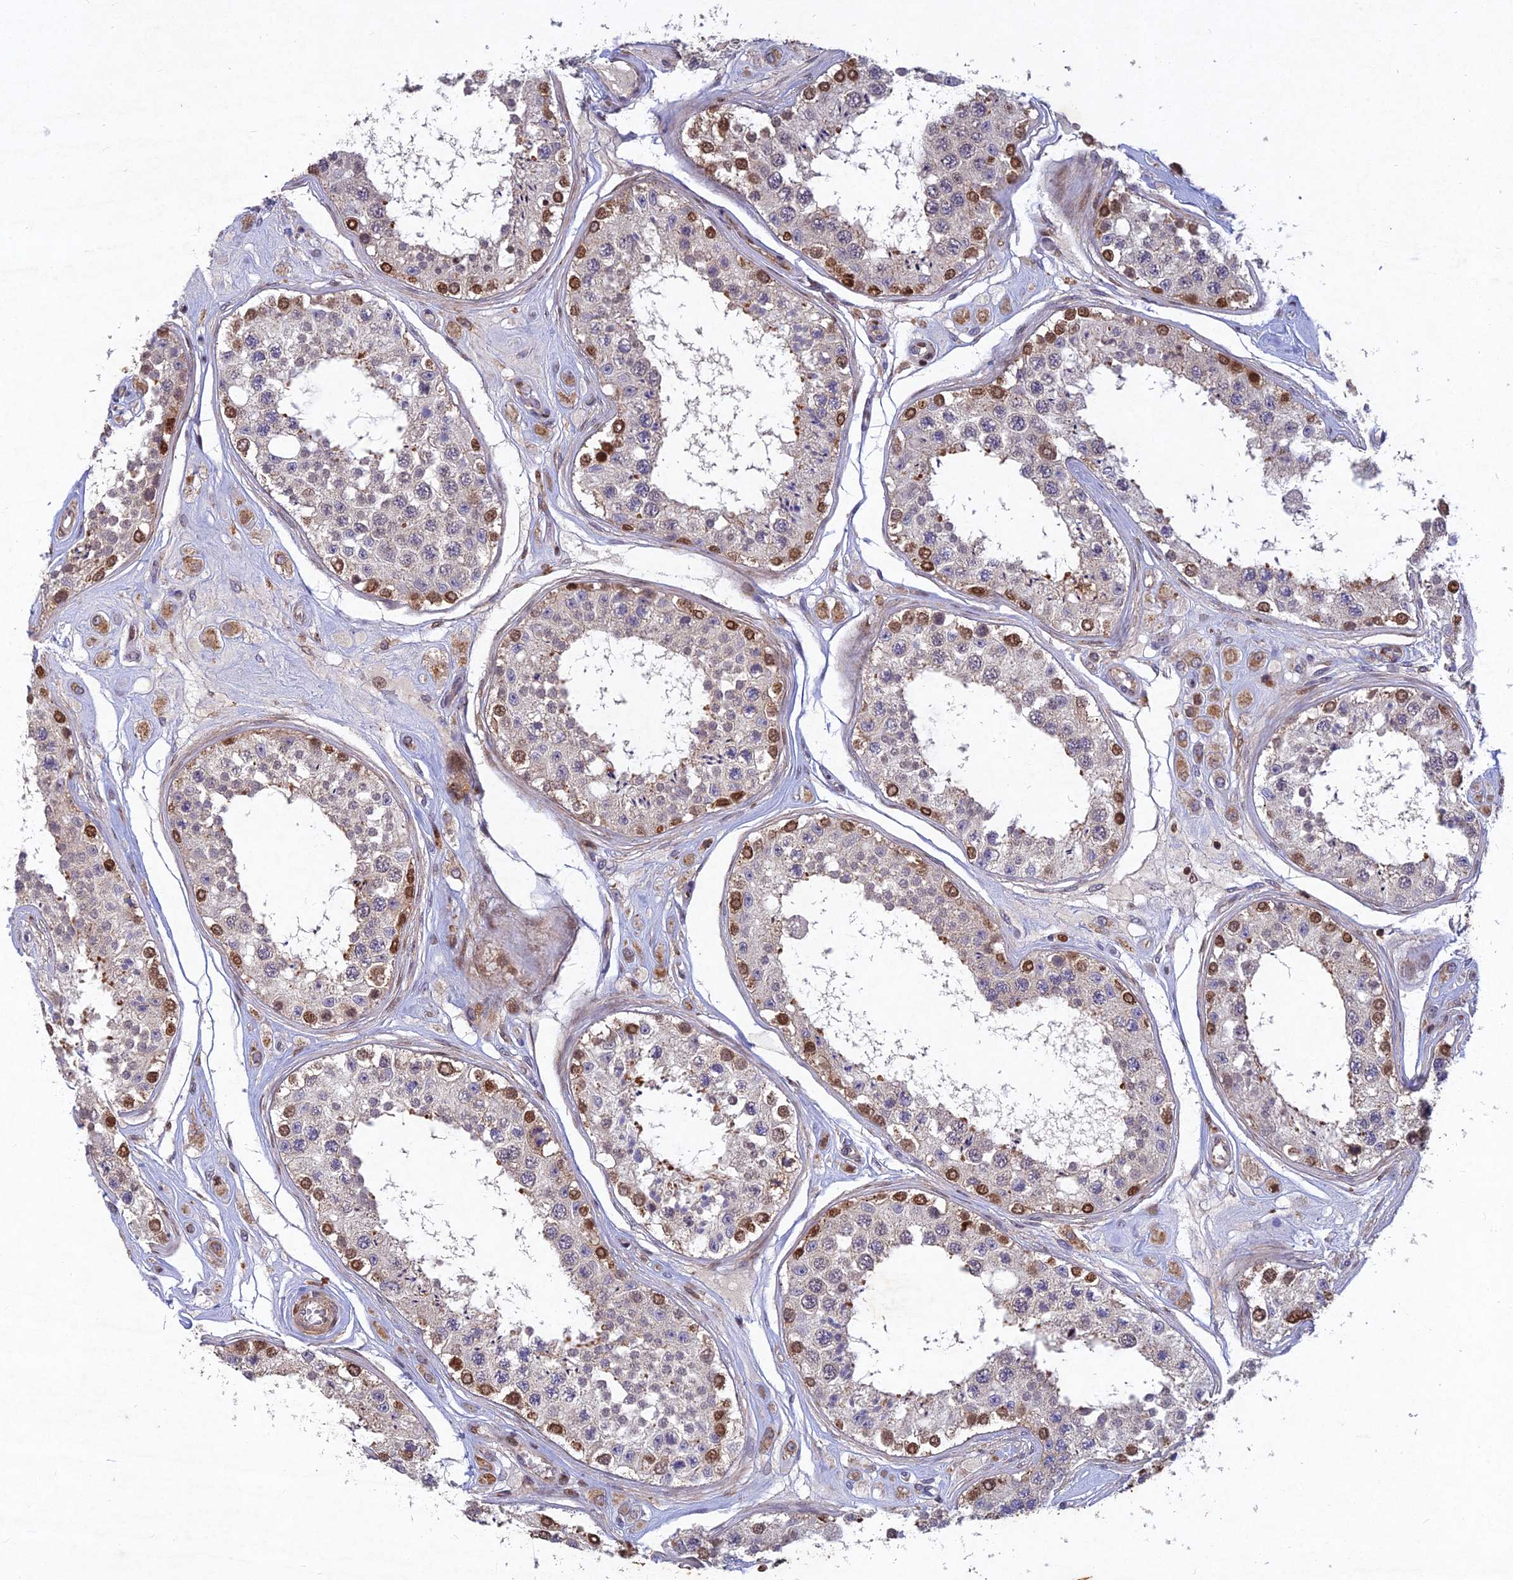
{"staining": {"intensity": "strong", "quantity": "<25%", "location": "cytoplasmic/membranous,nuclear"}, "tissue": "testis", "cell_type": "Cells in seminiferous ducts", "image_type": "normal", "snomed": [{"axis": "morphology", "description": "Normal tissue, NOS"}, {"axis": "topography", "description": "Testis"}], "caption": "Immunohistochemical staining of normal human testis displays strong cytoplasmic/membranous,nuclear protein positivity in about <25% of cells in seminiferous ducts. (Stains: DAB in brown, nuclei in blue, Microscopy: brightfield microscopy at high magnification).", "gene": "RELCH", "patient": {"sex": "male", "age": 25}}